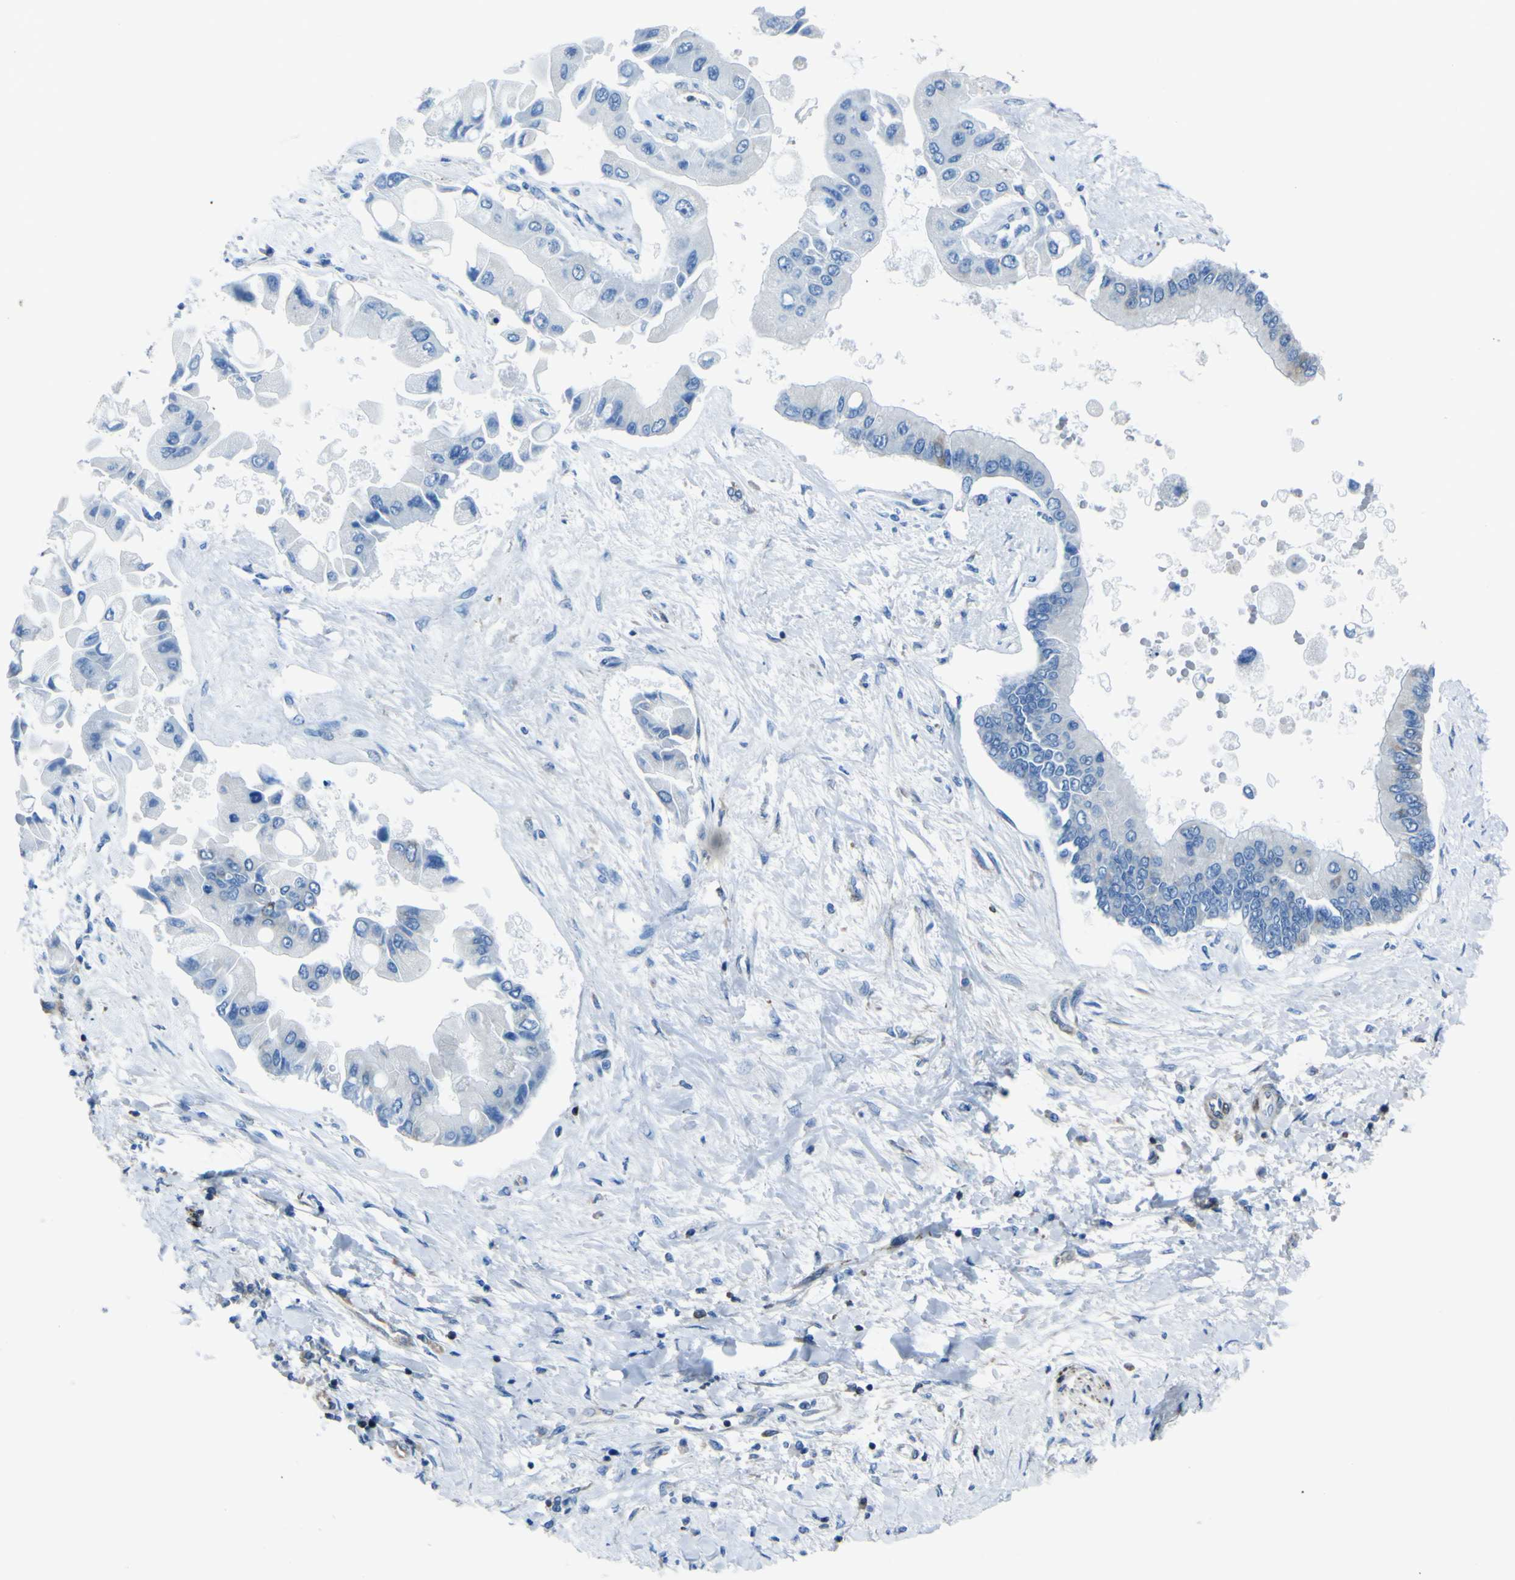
{"staining": {"intensity": "negative", "quantity": "none", "location": "none"}, "tissue": "liver cancer", "cell_type": "Tumor cells", "image_type": "cancer", "snomed": [{"axis": "morphology", "description": "Cholangiocarcinoma"}, {"axis": "topography", "description": "Liver"}], "caption": "Immunohistochemistry (IHC) image of neoplastic tissue: human cholangiocarcinoma (liver) stained with DAB (3,3'-diaminobenzidine) reveals no significant protein expression in tumor cells.", "gene": "STIM1", "patient": {"sex": "male", "age": 50}}